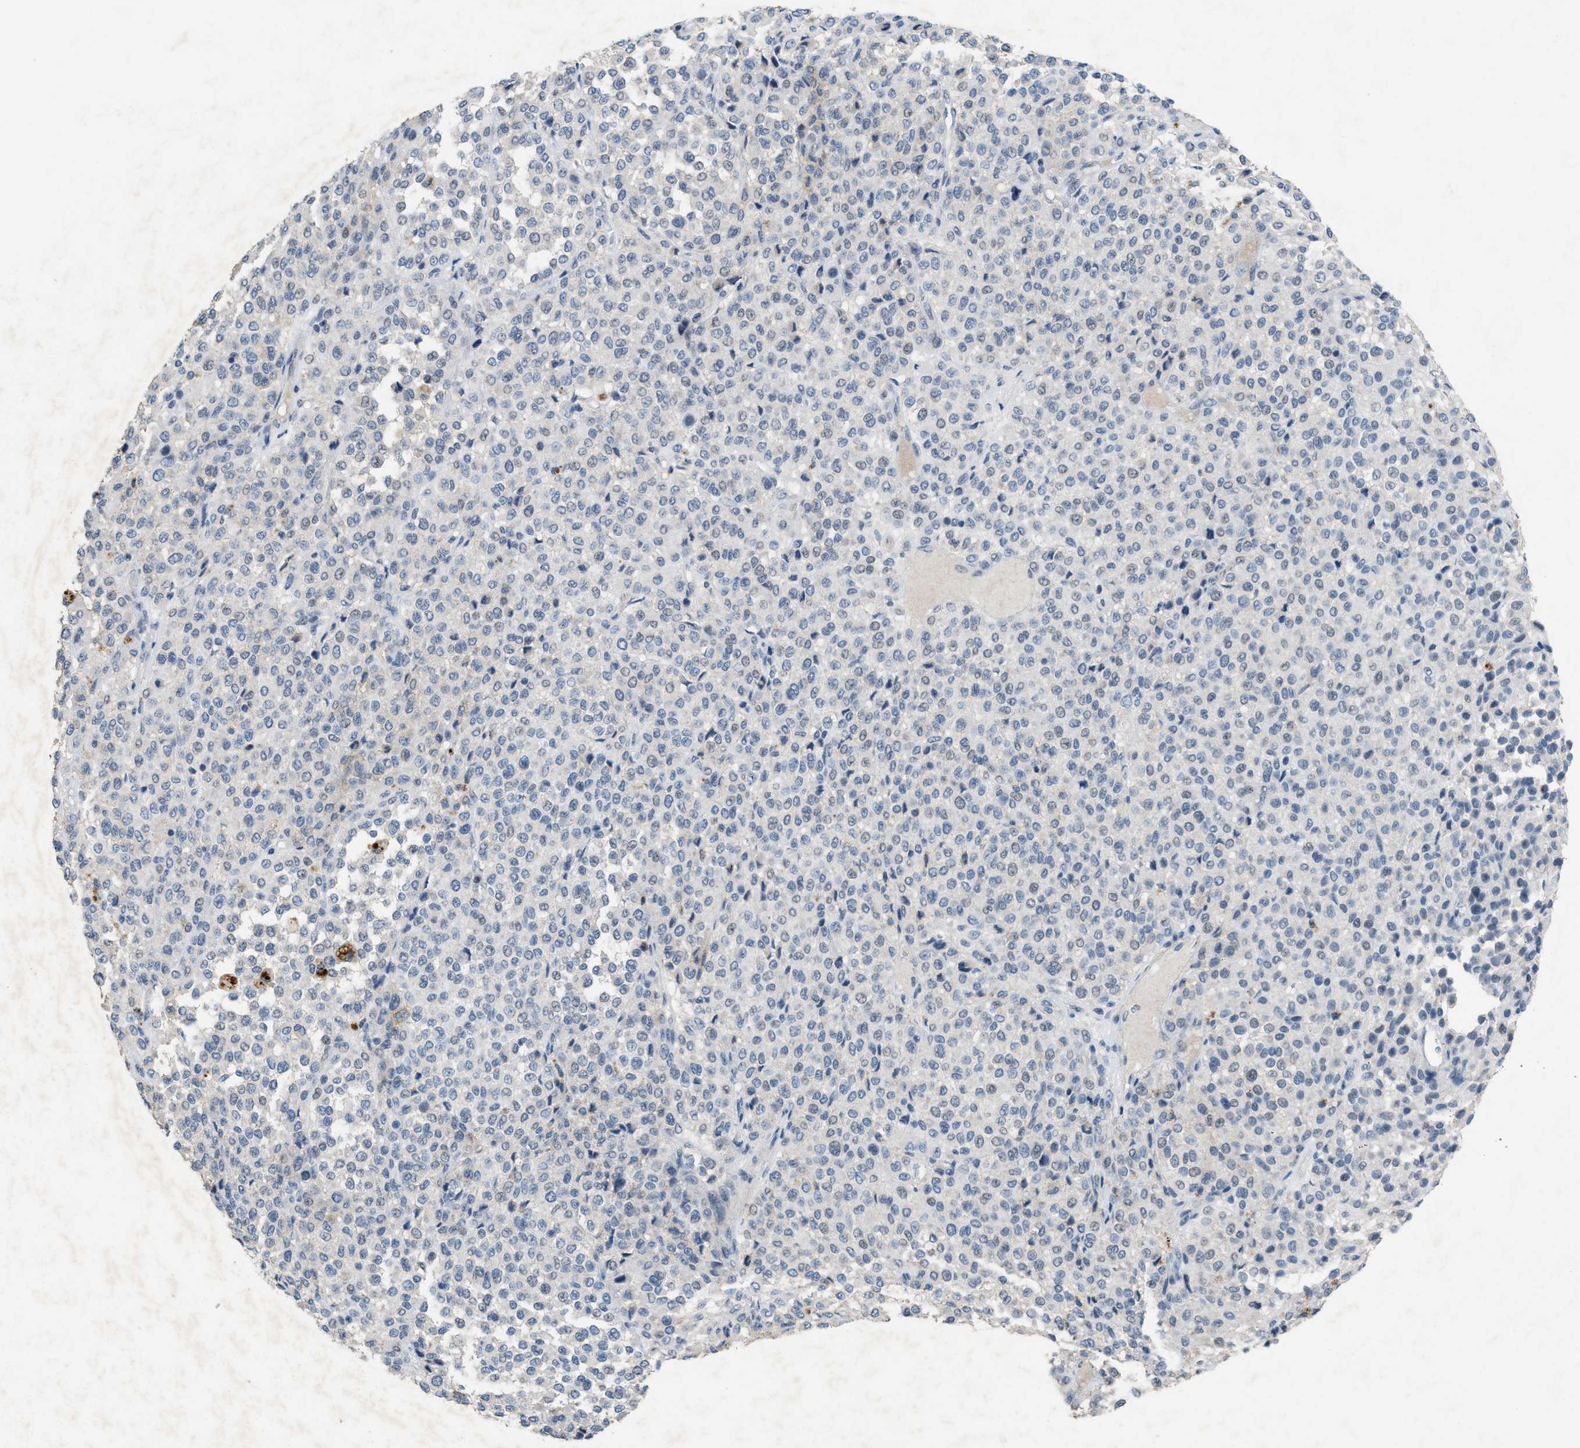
{"staining": {"intensity": "negative", "quantity": "none", "location": "none"}, "tissue": "melanoma", "cell_type": "Tumor cells", "image_type": "cancer", "snomed": [{"axis": "morphology", "description": "Malignant melanoma, Metastatic site"}, {"axis": "topography", "description": "Pancreas"}], "caption": "This is an IHC histopathology image of human malignant melanoma (metastatic site). There is no positivity in tumor cells.", "gene": "SLC5A5", "patient": {"sex": "female", "age": 30}}